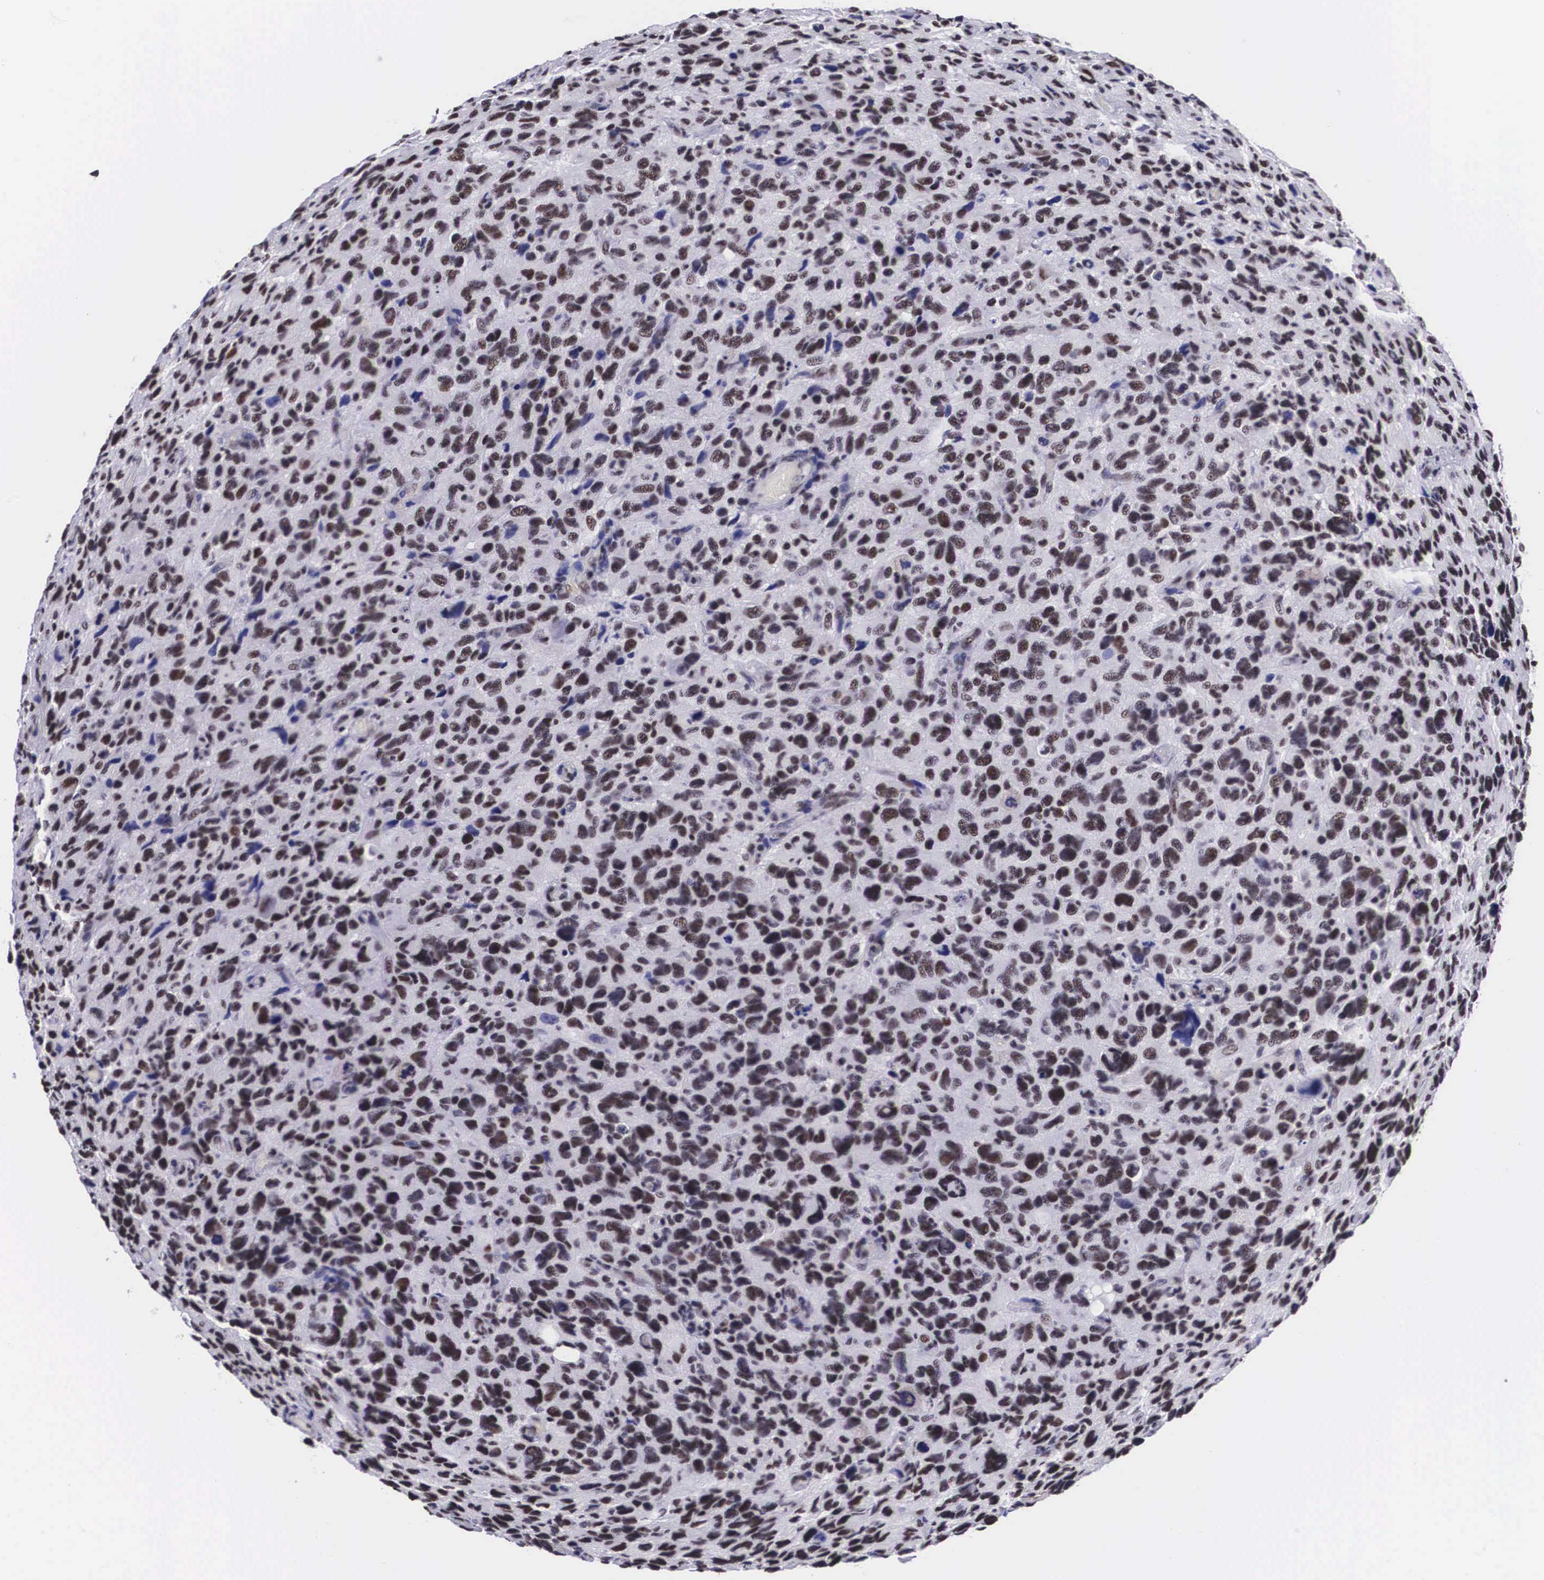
{"staining": {"intensity": "moderate", "quantity": ">75%", "location": "nuclear"}, "tissue": "glioma", "cell_type": "Tumor cells", "image_type": "cancer", "snomed": [{"axis": "morphology", "description": "Glioma, malignant, High grade"}, {"axis": "topography", "description": "Brain"}], "caption": "Malignant glioma (high-grade) stained for a protein (brown) displays moderate nuclear positive expression in approximately >75% of tumor cells.", "gene": "SF3A1", "patient": {"sex": "female", "age": 60}}